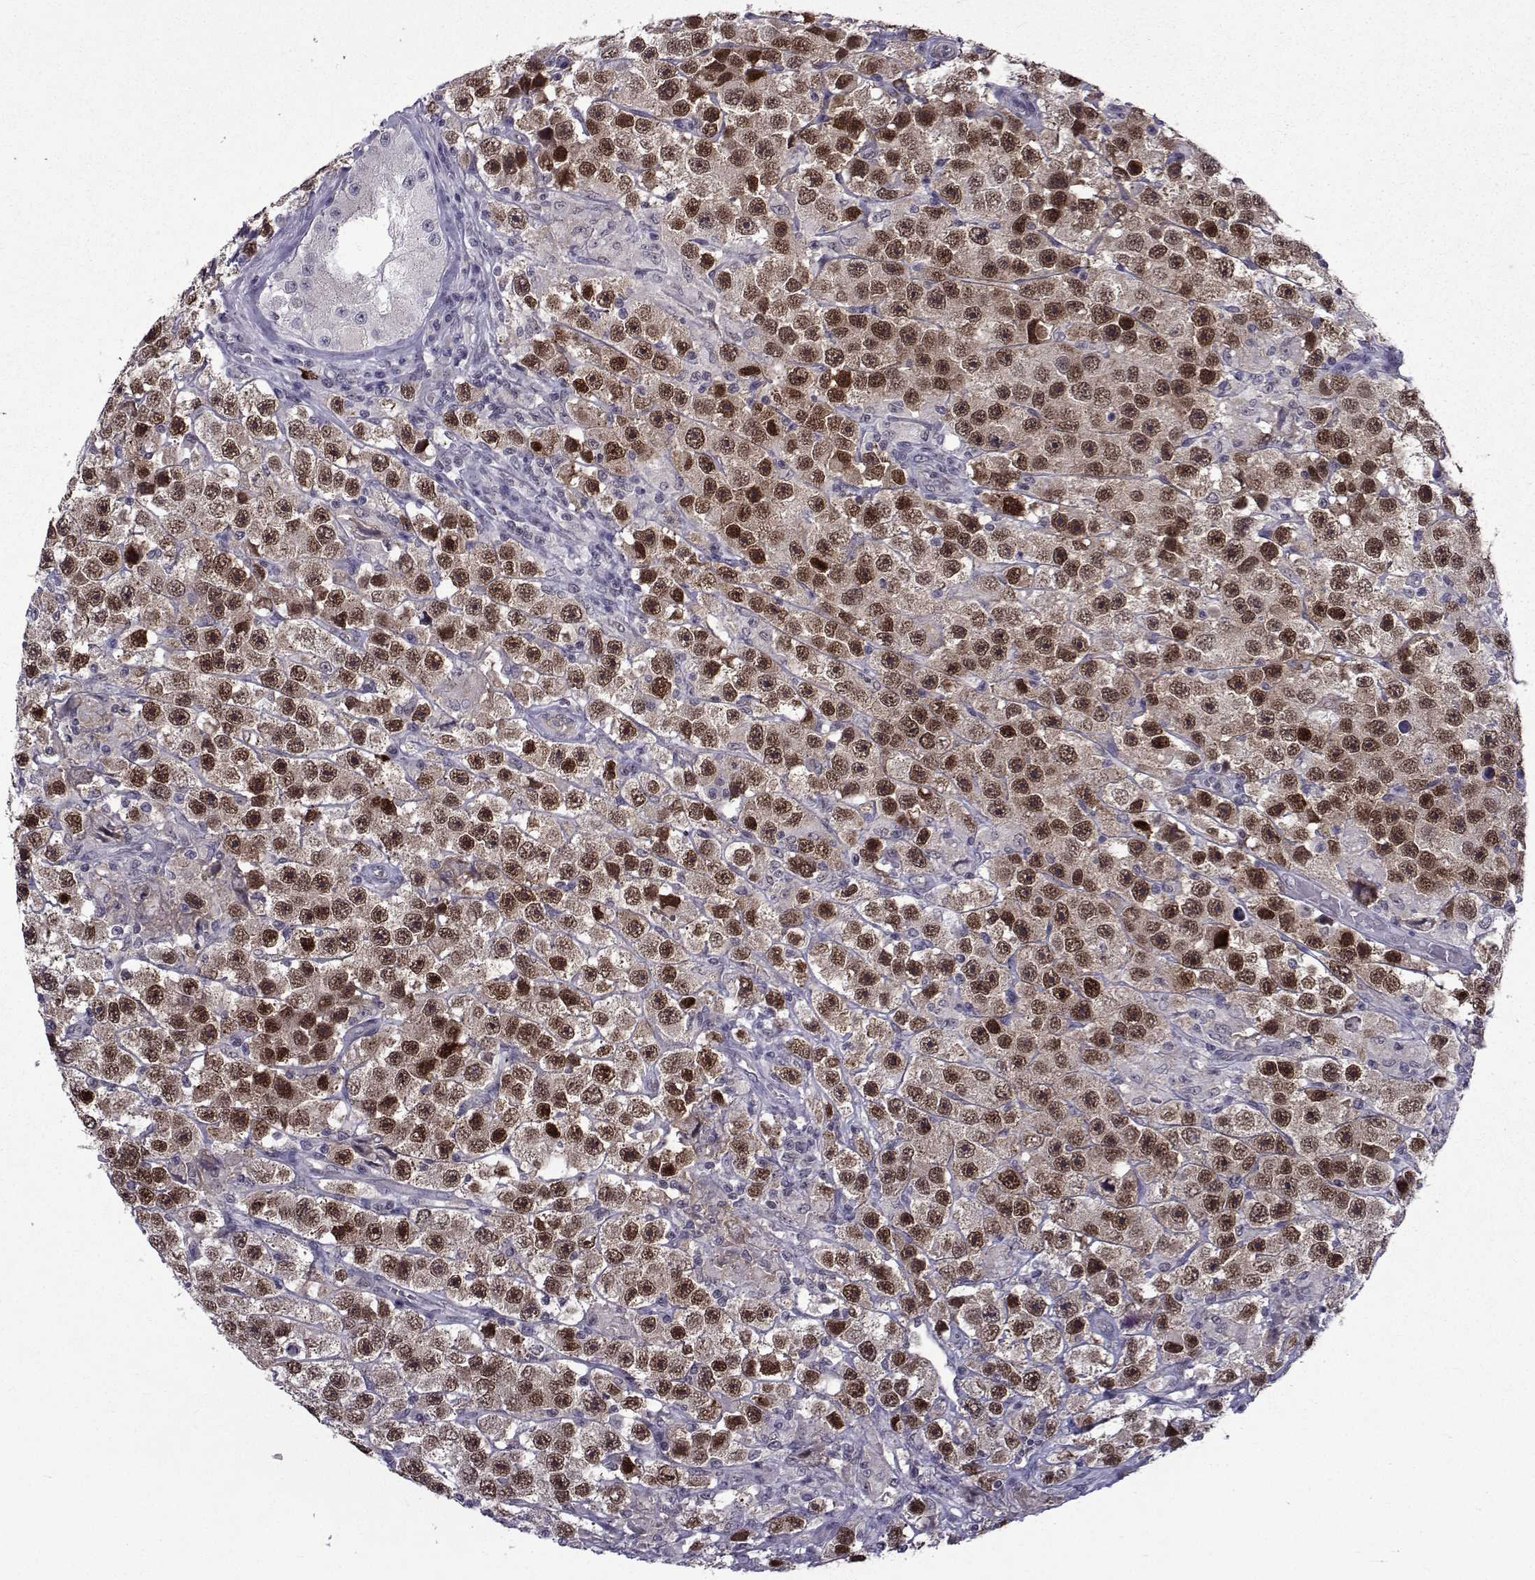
{"staining": {"intensity": "strong", "quantity": ">75%", "location": "nuclear"}, "tissue": "testis cancer", "cell_type": "Tumor cells", "image_type": "cancer", "snomed": [{"axis": "morphology", "description": "Seminoma, NOS"}, {"axis": "topography", "description": "Testis"}], "caption": "A brown stain shows strong nuclear expression of a protein in testis seminoma tumor cells.", "gene": "RBM24", "patient": {"sex": "male", "age": 45}}